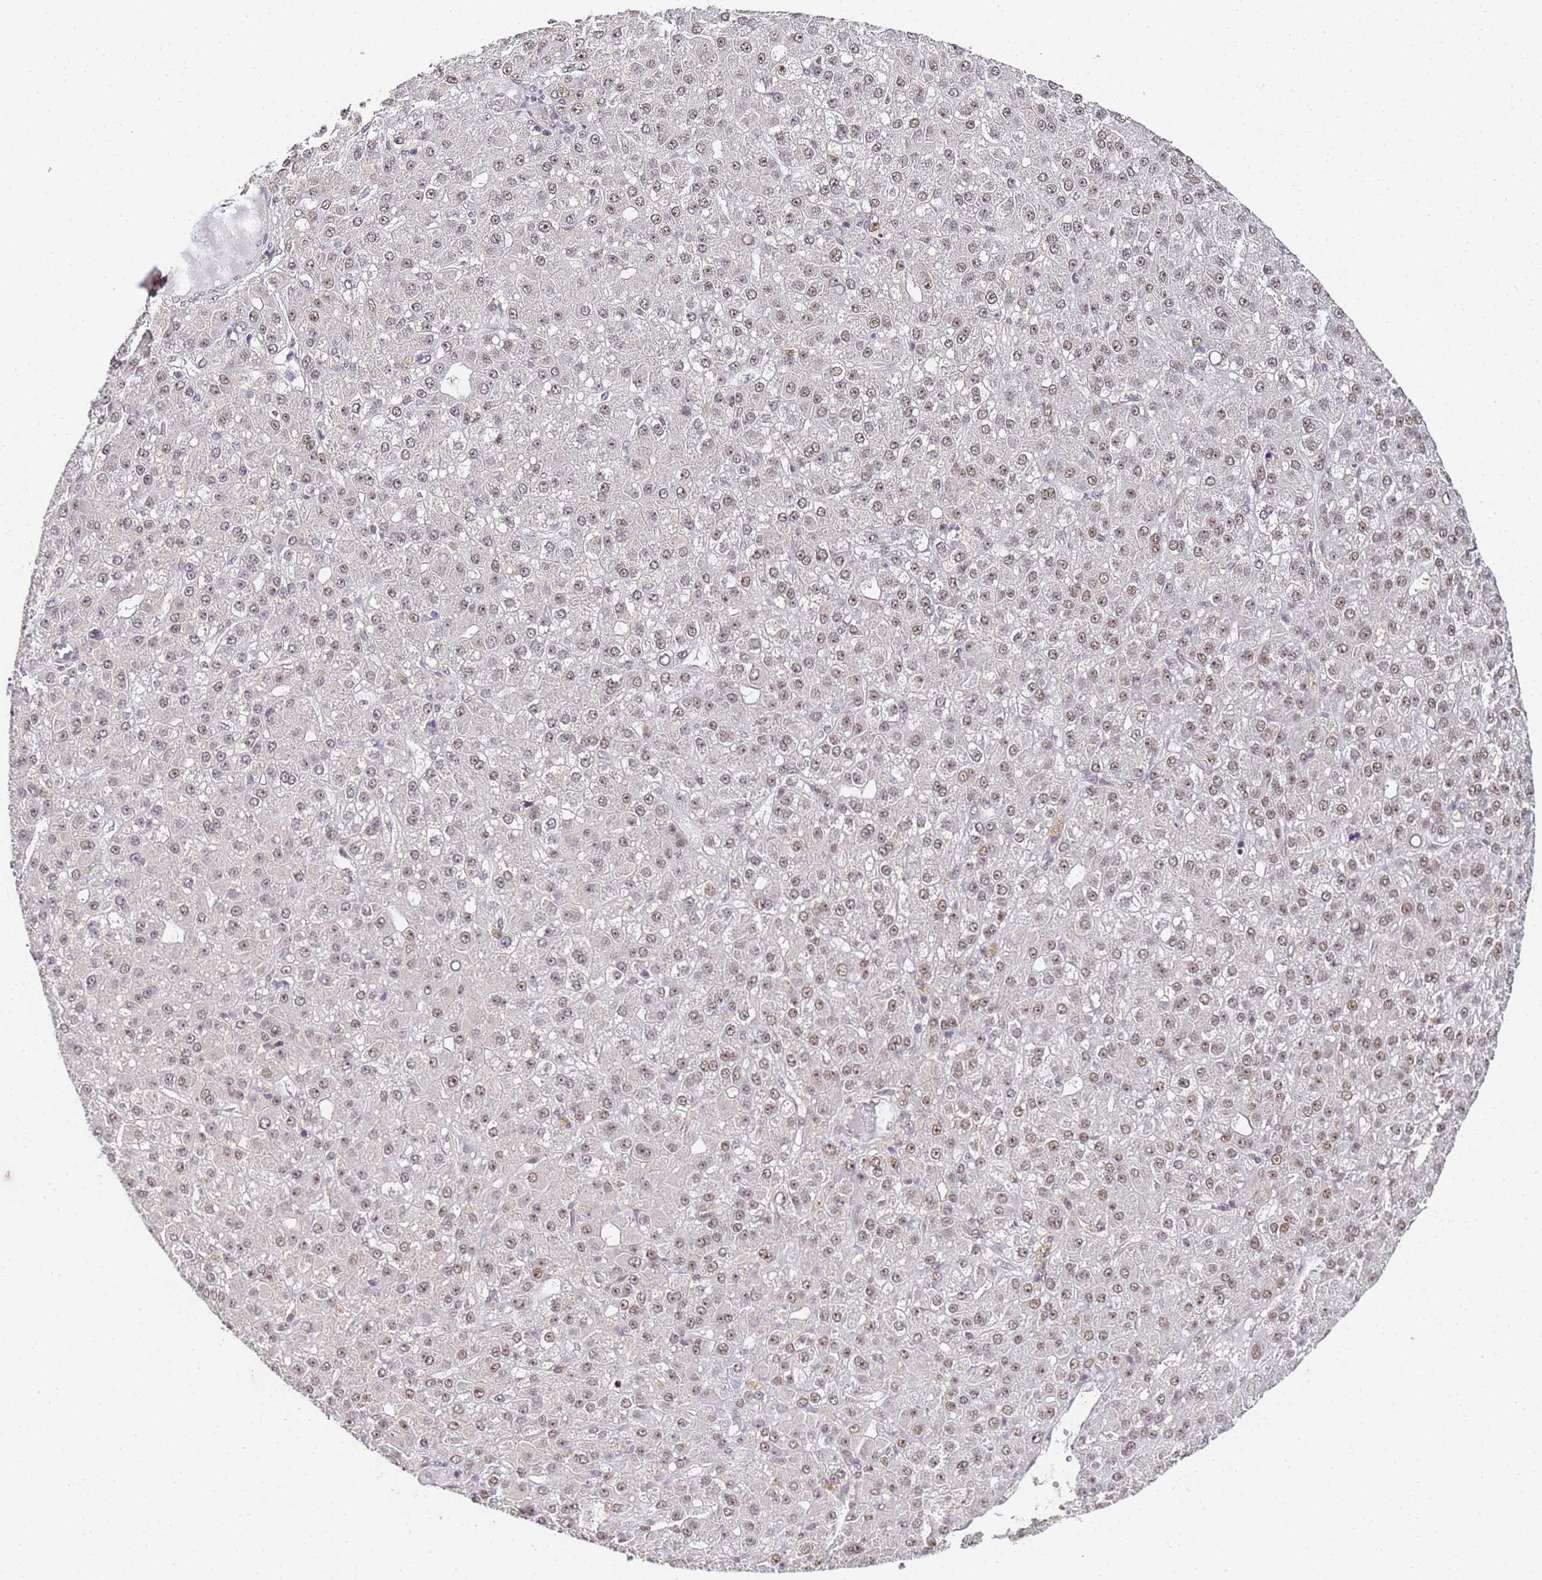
{"staining": {"intensity": "weak", "quantity": ">75%", "location": "nuclear"}, "tissue": "liver cancer", "cell_type": "Tumor cells", "image_type": "cancer", "snomed": [{"axis": "morphology", "description": "Carcinoma, Hepatocellular, NOS"}, {"axis": "topography", "description": "Liver"}], "caption": "High-power microscopy captured an IHC micrograph of liver hepatocellular carcinoma, revealing weak nuclear positivity in approximately >75% of tumor cells.", "gene": "LSM3", "patient": {"sex": "male", "age": 67}}